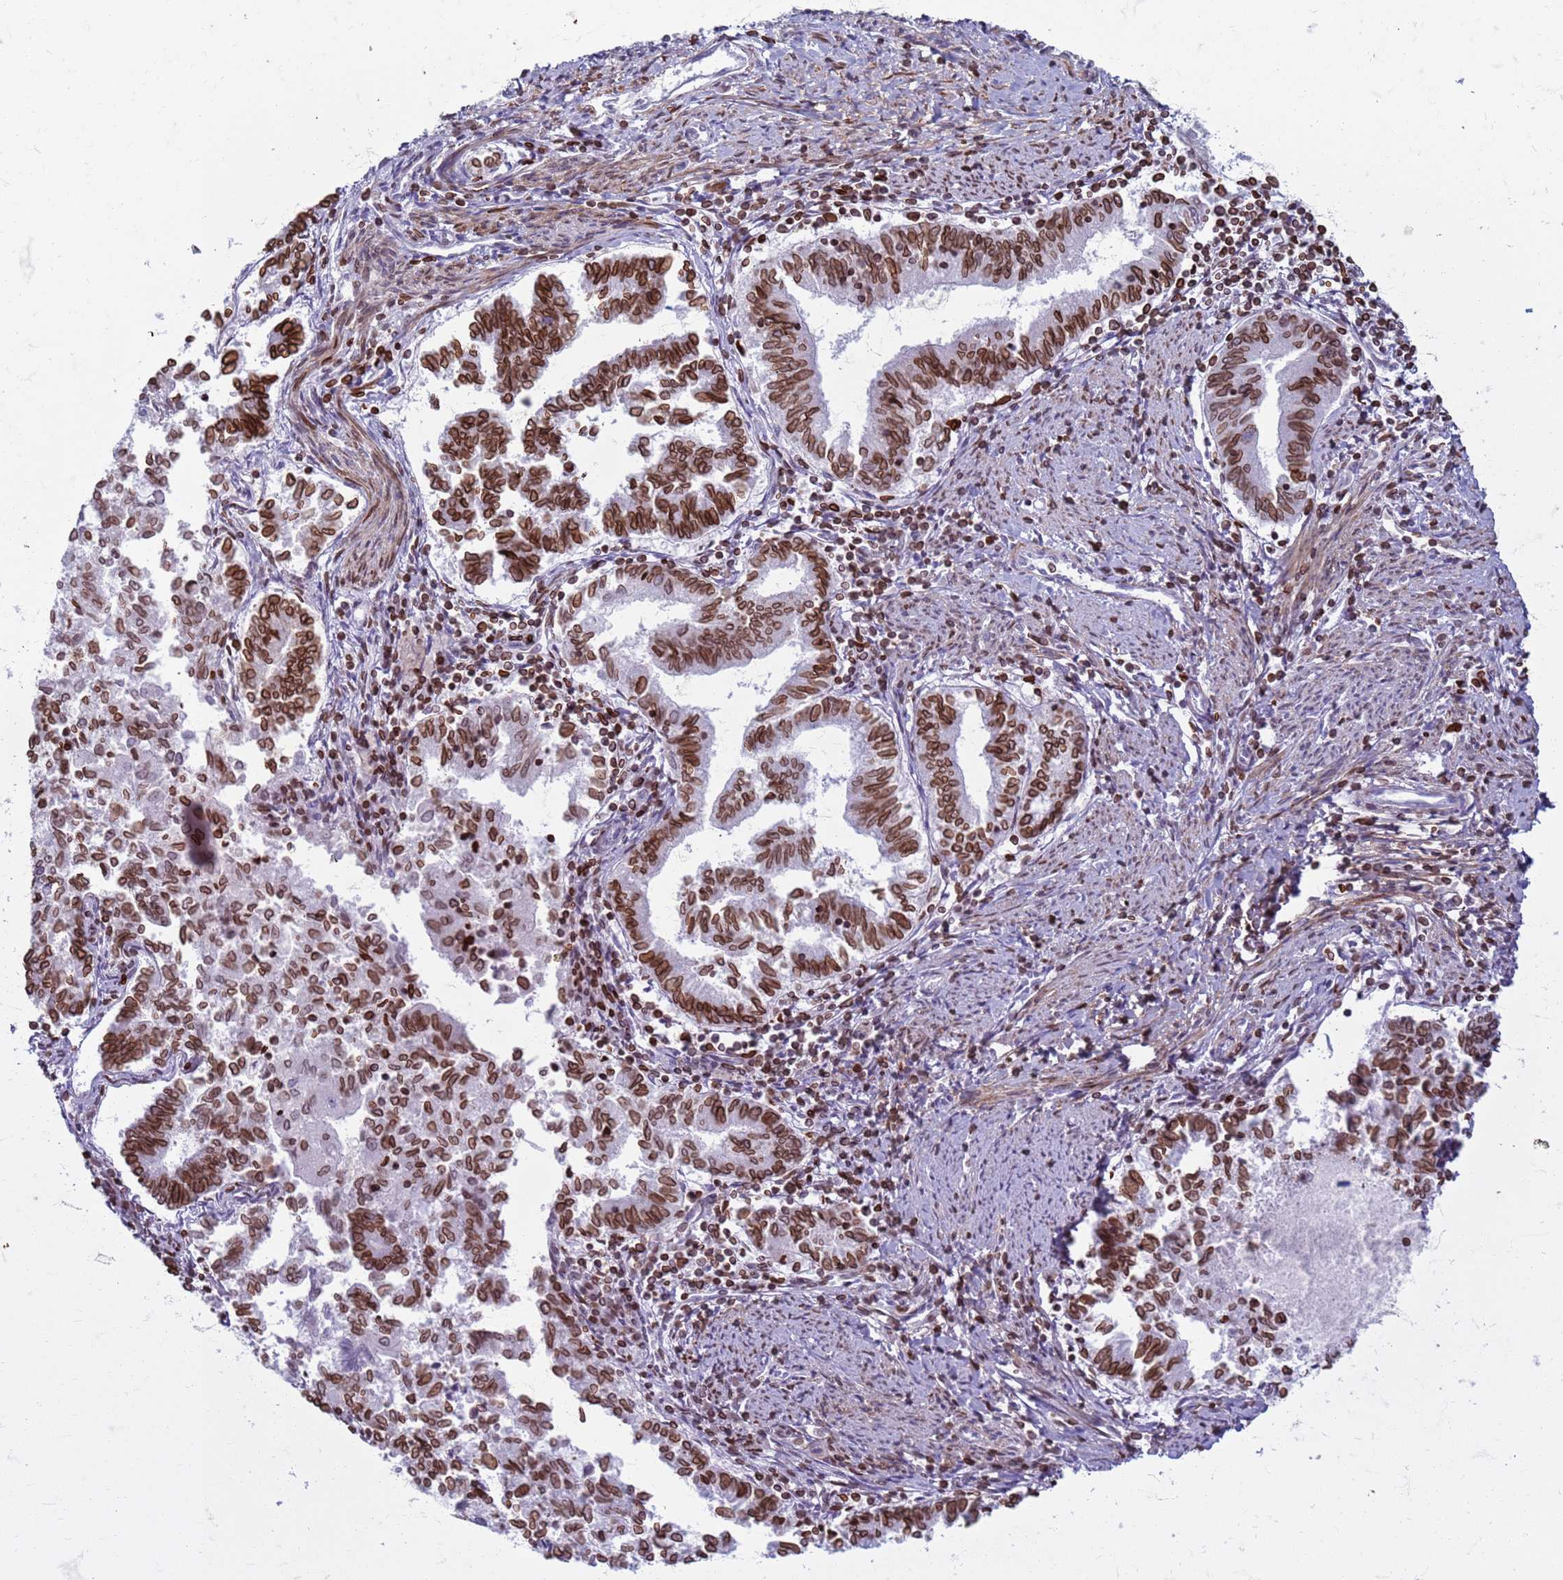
{"staining": {"intensity": "strong", "quantity": ">75%", "location": "cytoplasmic/membranous,nuclear"}, "tissue": "endometrial cancer", "cell_type": "Tumor cells", "image_type": "cancer", "snomed": [{"axis": "morphology", "description": "Adenocarcinoma, NOS"}, {"axis": "topography", "description": "Endometrium"}], "caption": "IHC micrograph of neoplastic tissue: human adenocarcinoma (endometrial) stained using IHC demonstrates high levels of strong protein expression localized specifically in the cytoplasmic/membranous and nuclear of tumor cells, appearing as a cytoplasmic/membranous and nuclear brown color.", "gene": "METTL25B", "patient": {"sex": "female", "age": 79}}